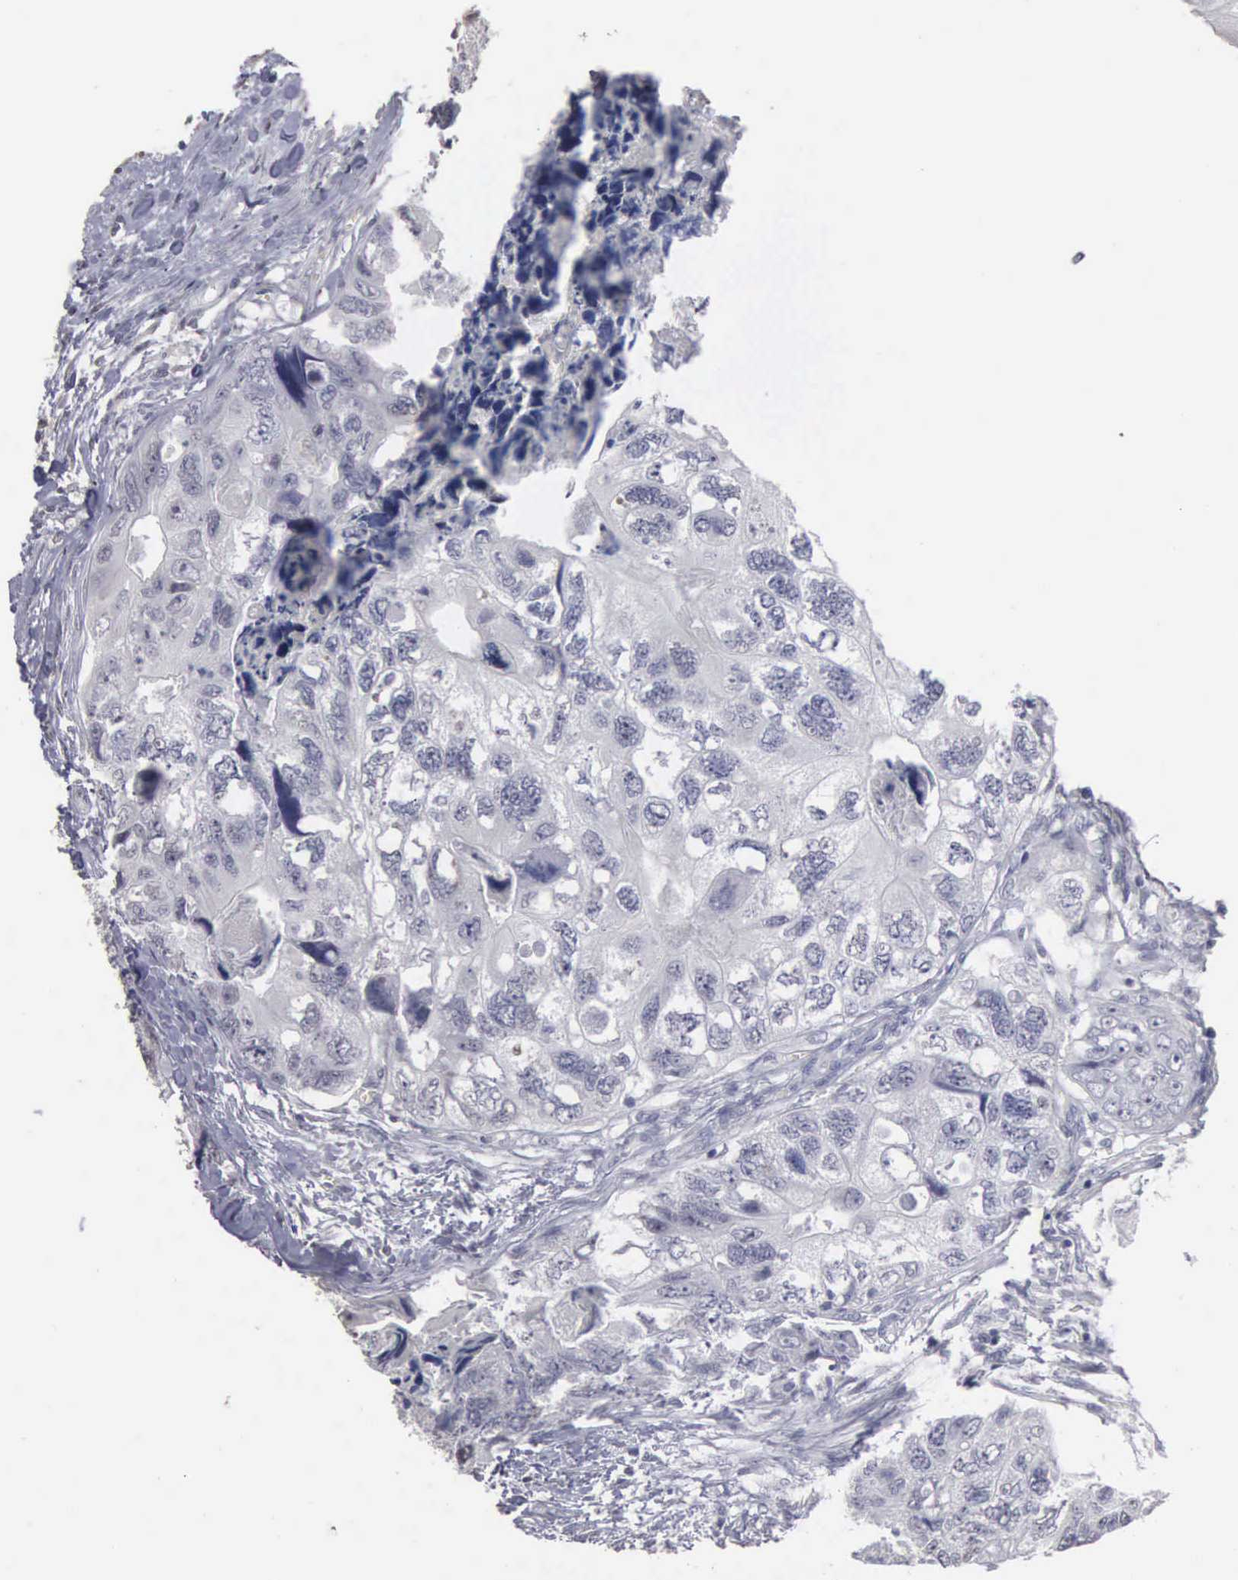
{"staining": {"intensity": "negative", "quantity": "none", "location": "none"}, "tissue": "colorectal cancer", "cell_type": "Tumor cells", "image_type": "cancer", "snomed": [{"axis": "morphology", "description": "Adenocarcinoma, NOS"}, {"axis": "topography", "description": "Rectum"}], "caption": "Human colorectal adenocarcinoma stained for a protein using immunohistochemistry reveals no positivity in tumor cells.", "gene": "UPB1", "patient": {"sex": "female", "age": 82}}